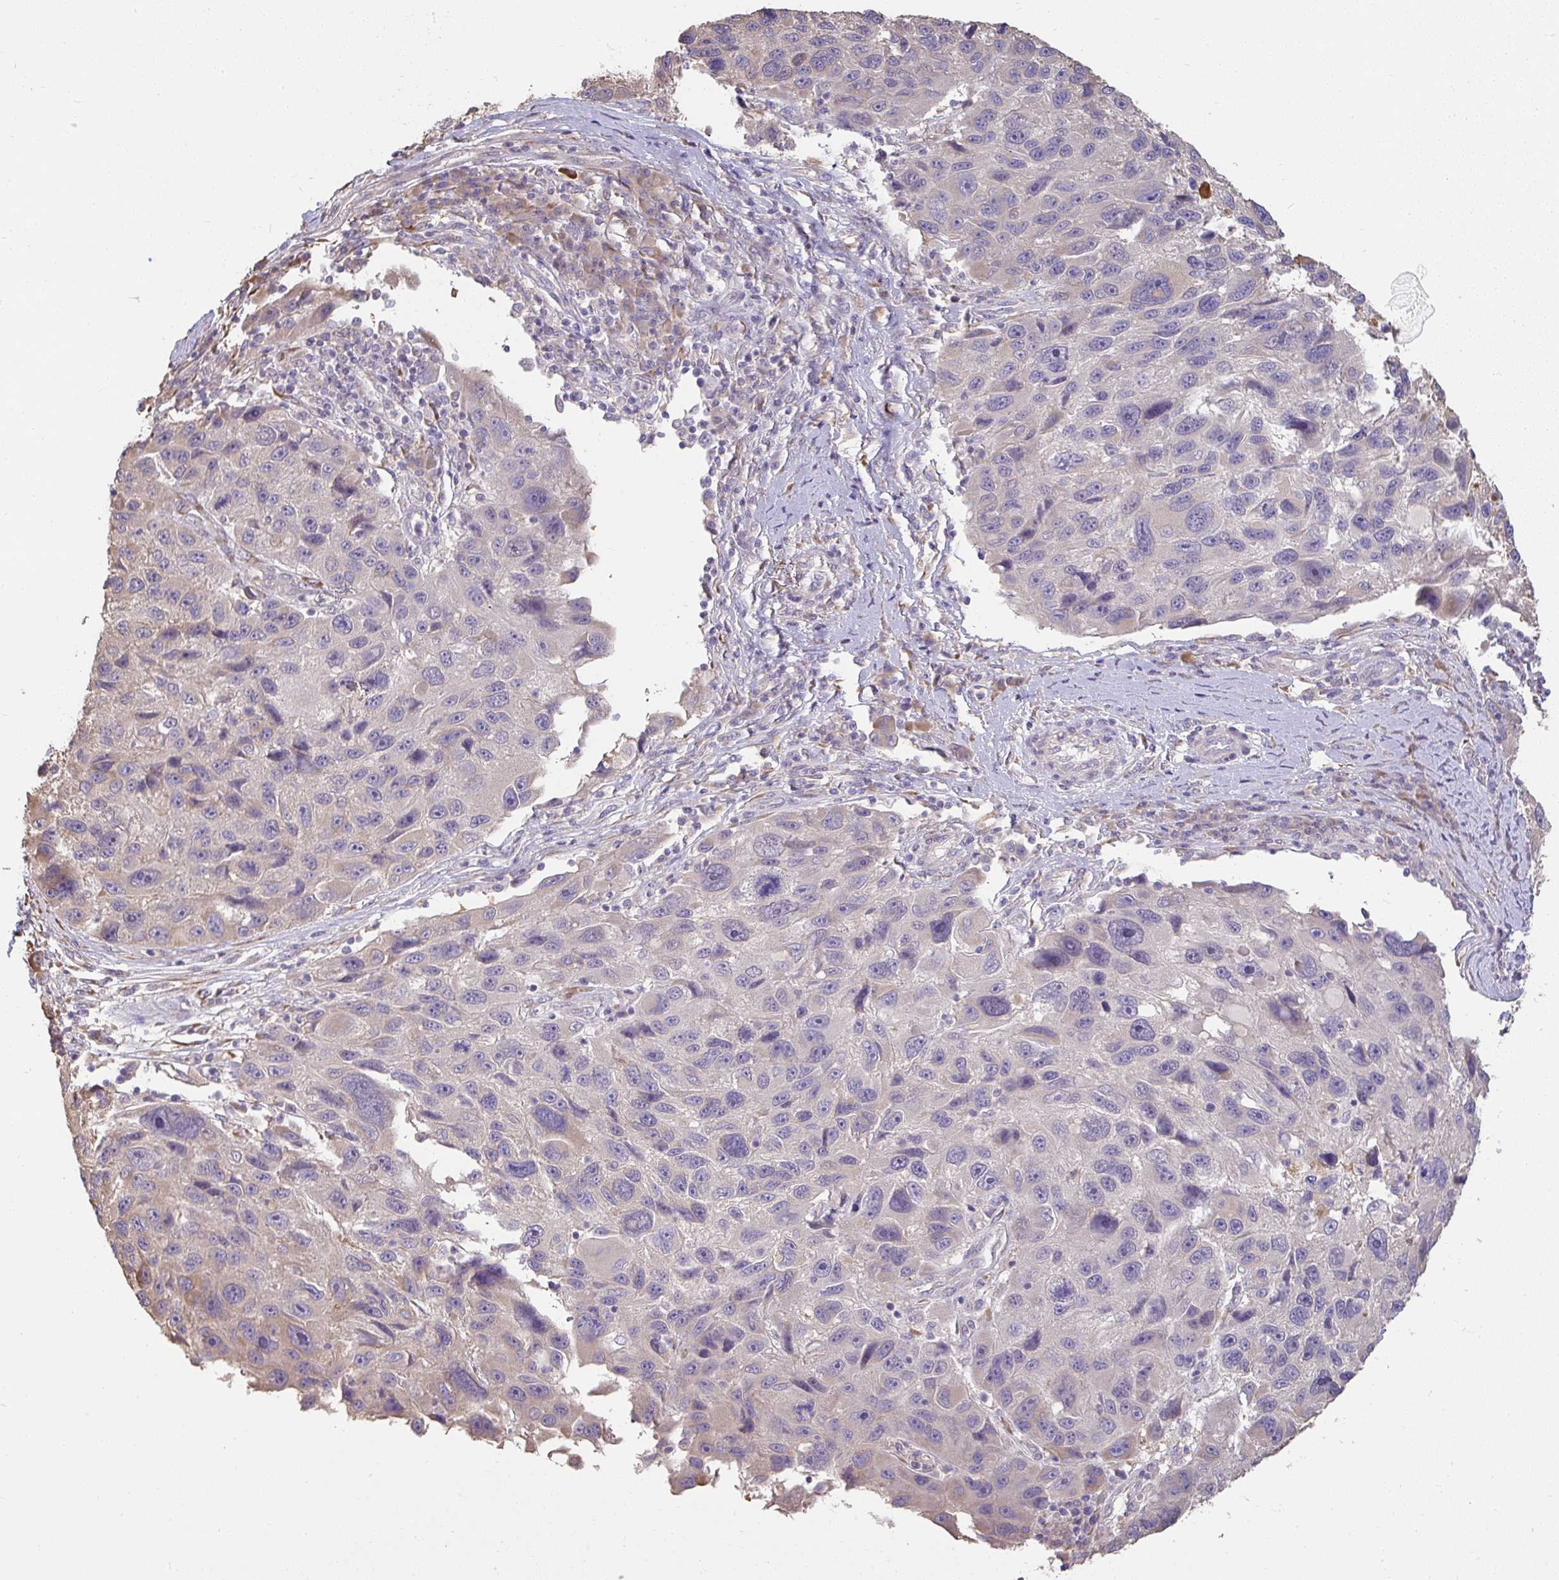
{"staining": {"intensity": "weak", "quantity": "<25%", "location": "cytoplasmic/membranous"}, "tissue": "melanoma", "cell_type": "Tumor cells", "image_type": "cancer", "snomed": [{"axis": "morphology", "description": "Malignant melanoma, NOS"}, {"axis": "topography", "description": "Skin"}], "caption": "Immunohistochemistry (IHC) photomicrograph of malignant melanoma stained for a protein (brown), which reveals no staining in tumor cells.", "gene": "BRINP3", "patient": {"sex": "male", "age": 53}}